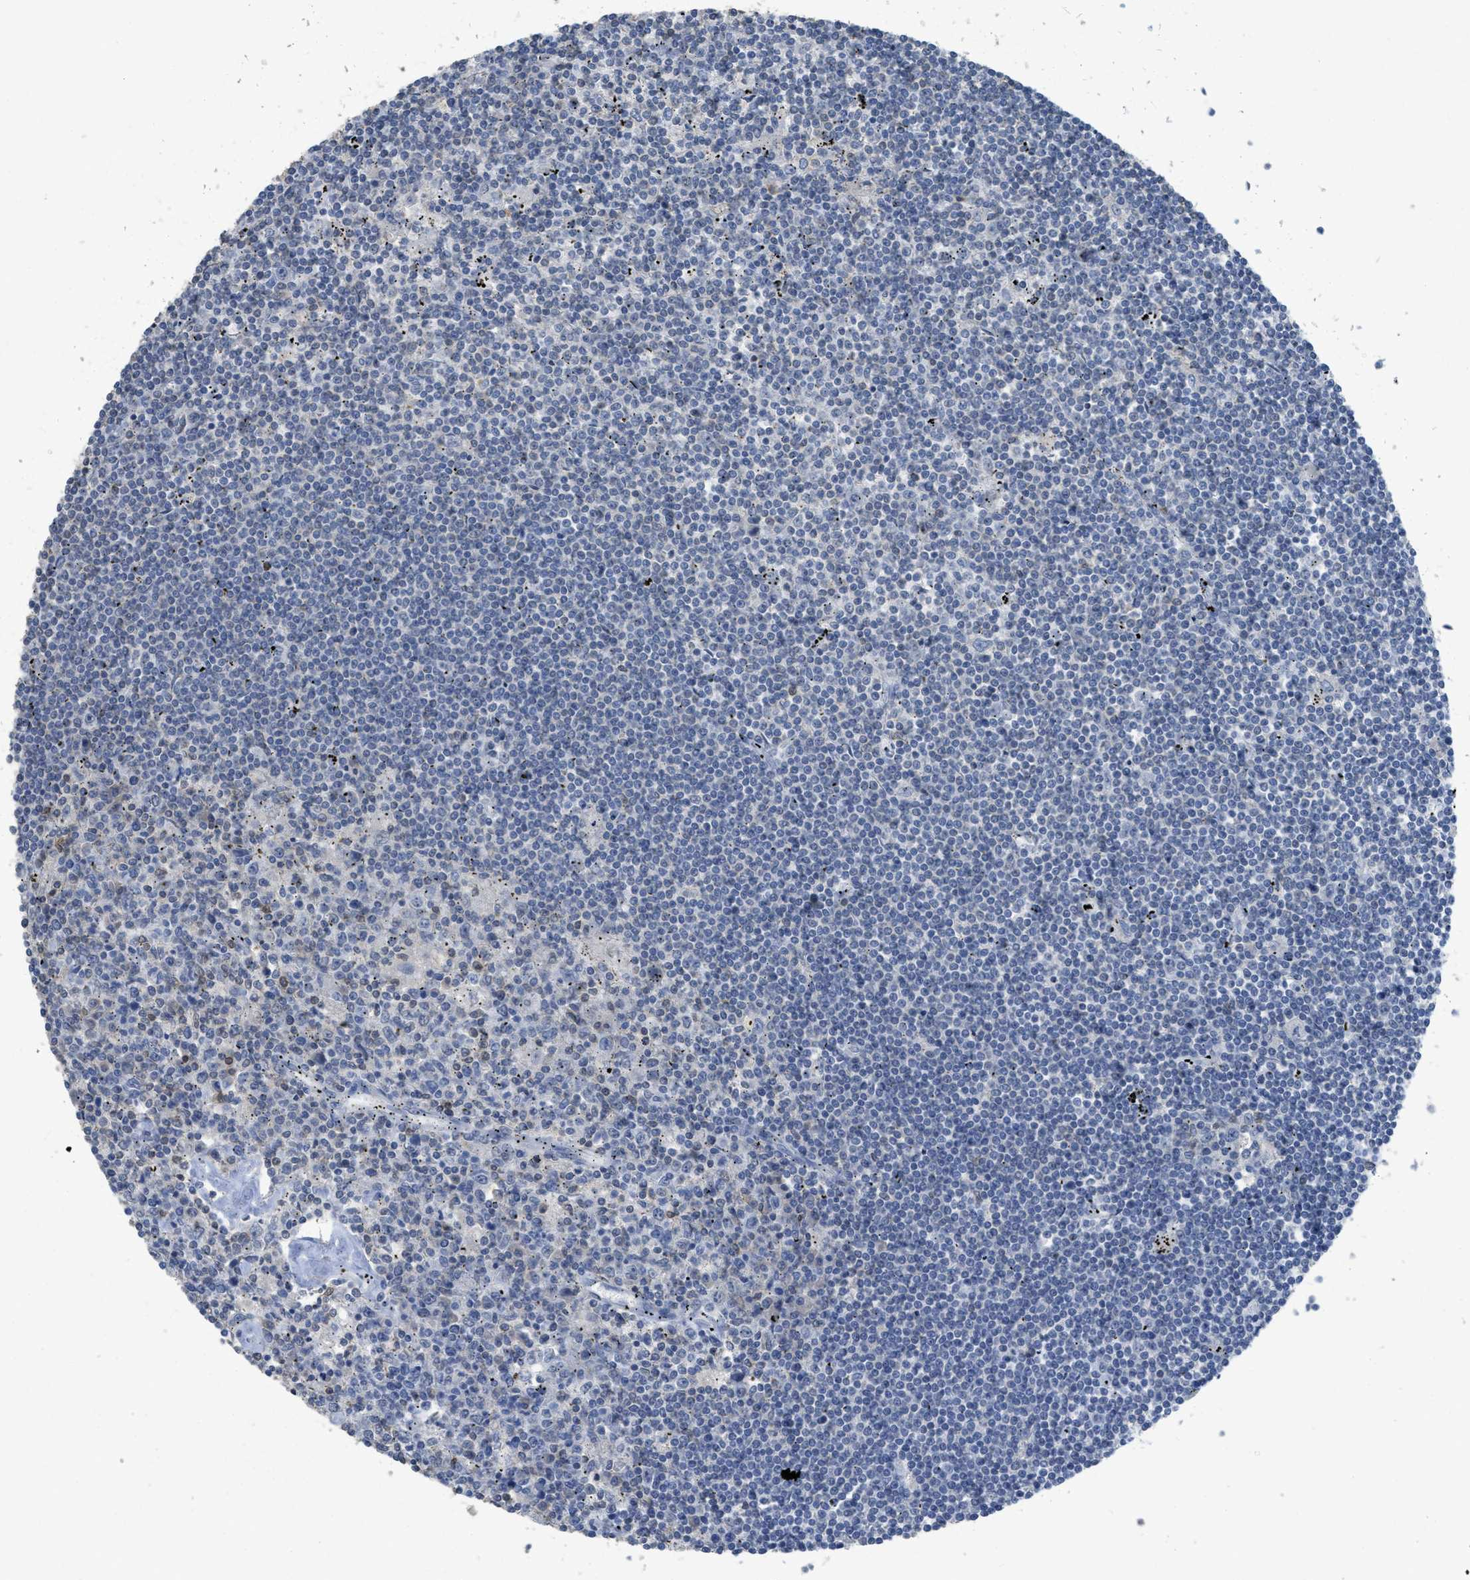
{"staining": {"intensity": "negative", "quantity": "none", "location": "none"}, "tissue": "lymphoma", "cell_type": "Tumor cells", "image_type": "cancer", "snomed": [{"axis": "morphology", "description": "Malignant lymphoma, non-Hodgkin's type, Low grade"}, {"axis": "topography", "description": "Spleen"}], "caption": "Immunohistochemical staining of human low-grade malignant lymphoma, non-Hodgkin's type displays no significant positivity in tumor cells. The staining is performed using DAB brown chromogen with nuclei counter-stained in using hematoxylin.", "gene": "SFXN2", "patient": {"sex": "male", "age": 76}}